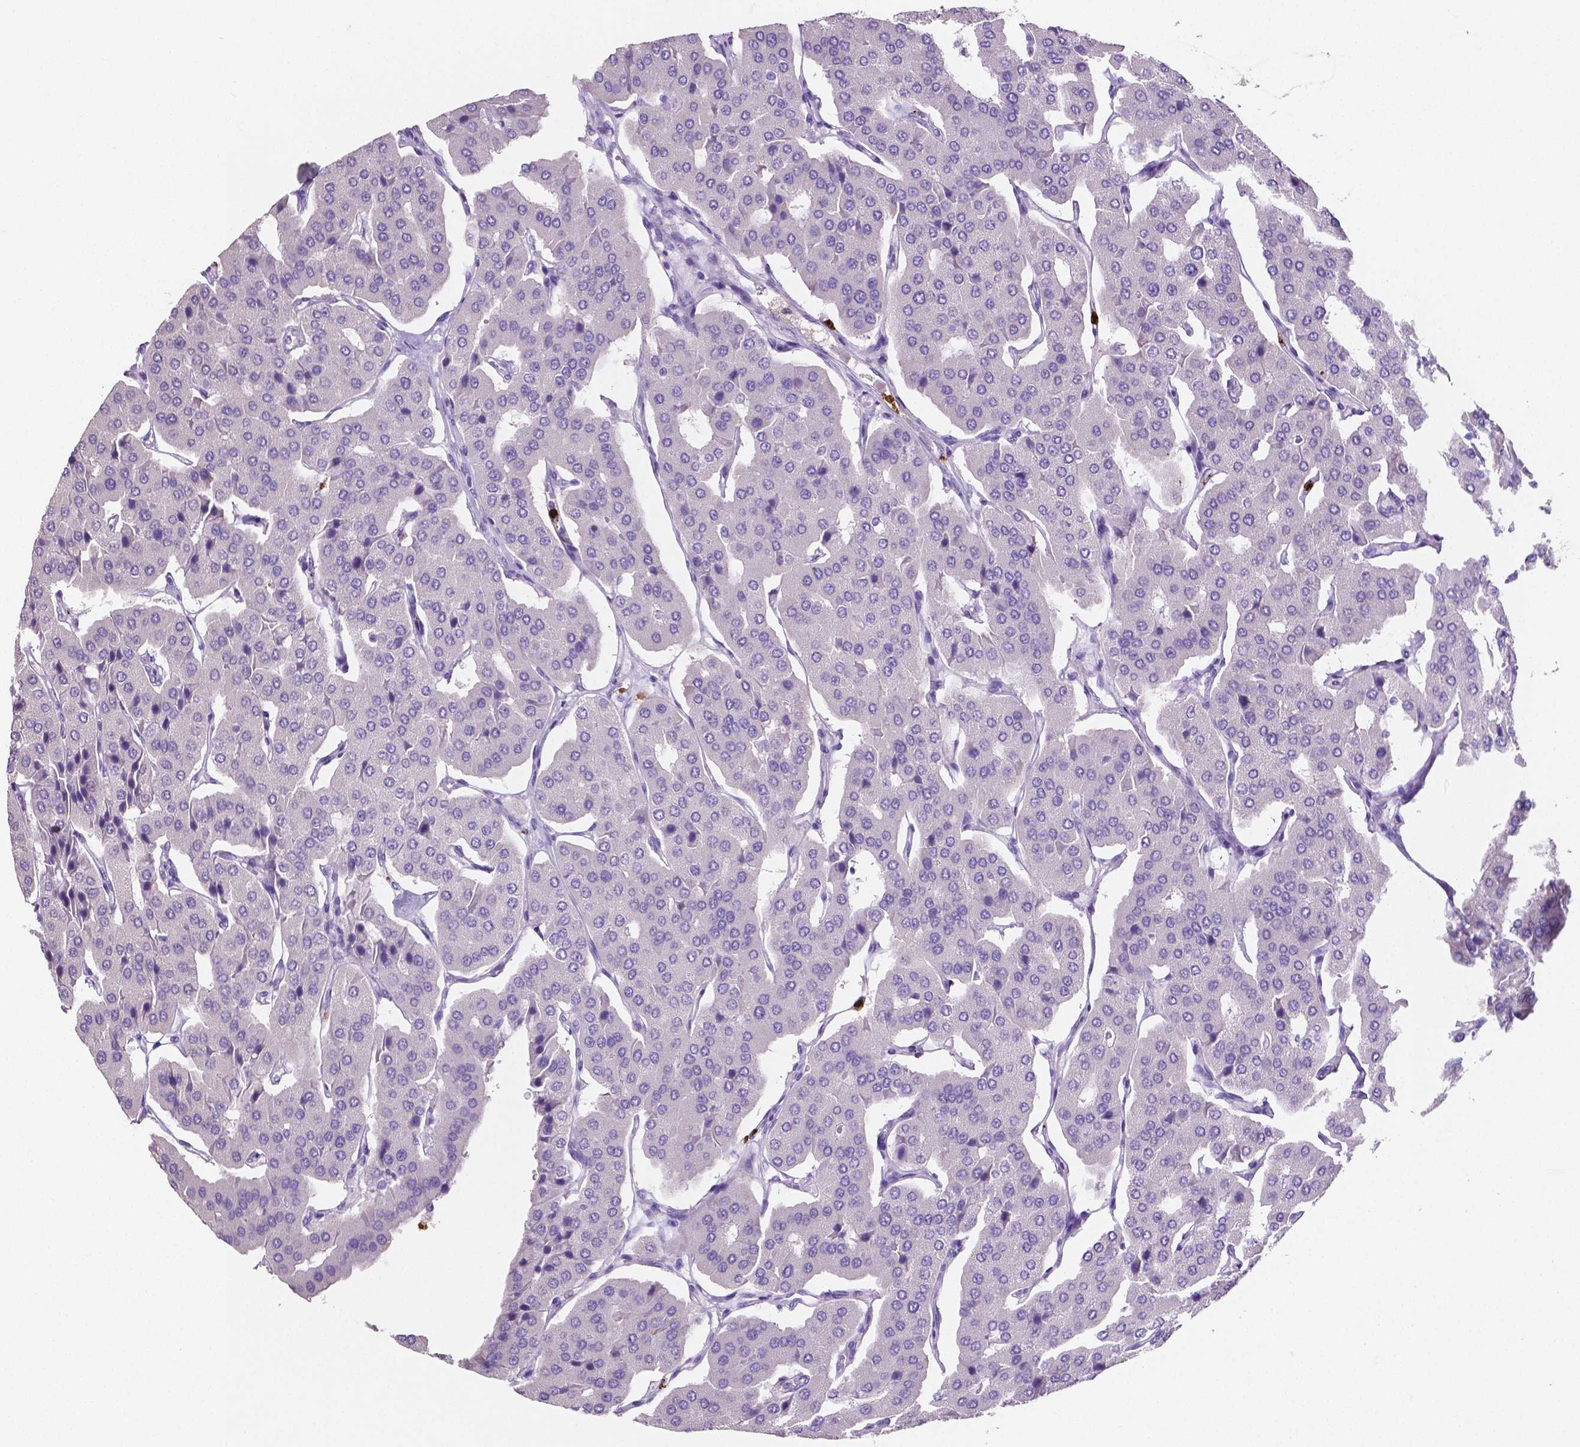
{"staining": {"intensity": "negative", "quantity": "none", "location": "none"}, "tissue": "parathyroid gland", "cell_type": "Glandular cells", "image_type": "normal", "snomed": [{"axis": "morphology", "description": "Normal tissue, NOS"}, {"axis": "morphology", "description": "Adenoma, NOS"}, {"axis": "topography", "description": "Parathyroid gland"}], "caption": "Histopathology image shows no protein staining in glandular cells of benign parathyroid gland. (Stains: DAB IHC with hematoxylin counter stain, Microscopy: brightfield microscopy at high magnification).", "gene": "MMP9", "patient": {"sex": "female", "age": 86}}